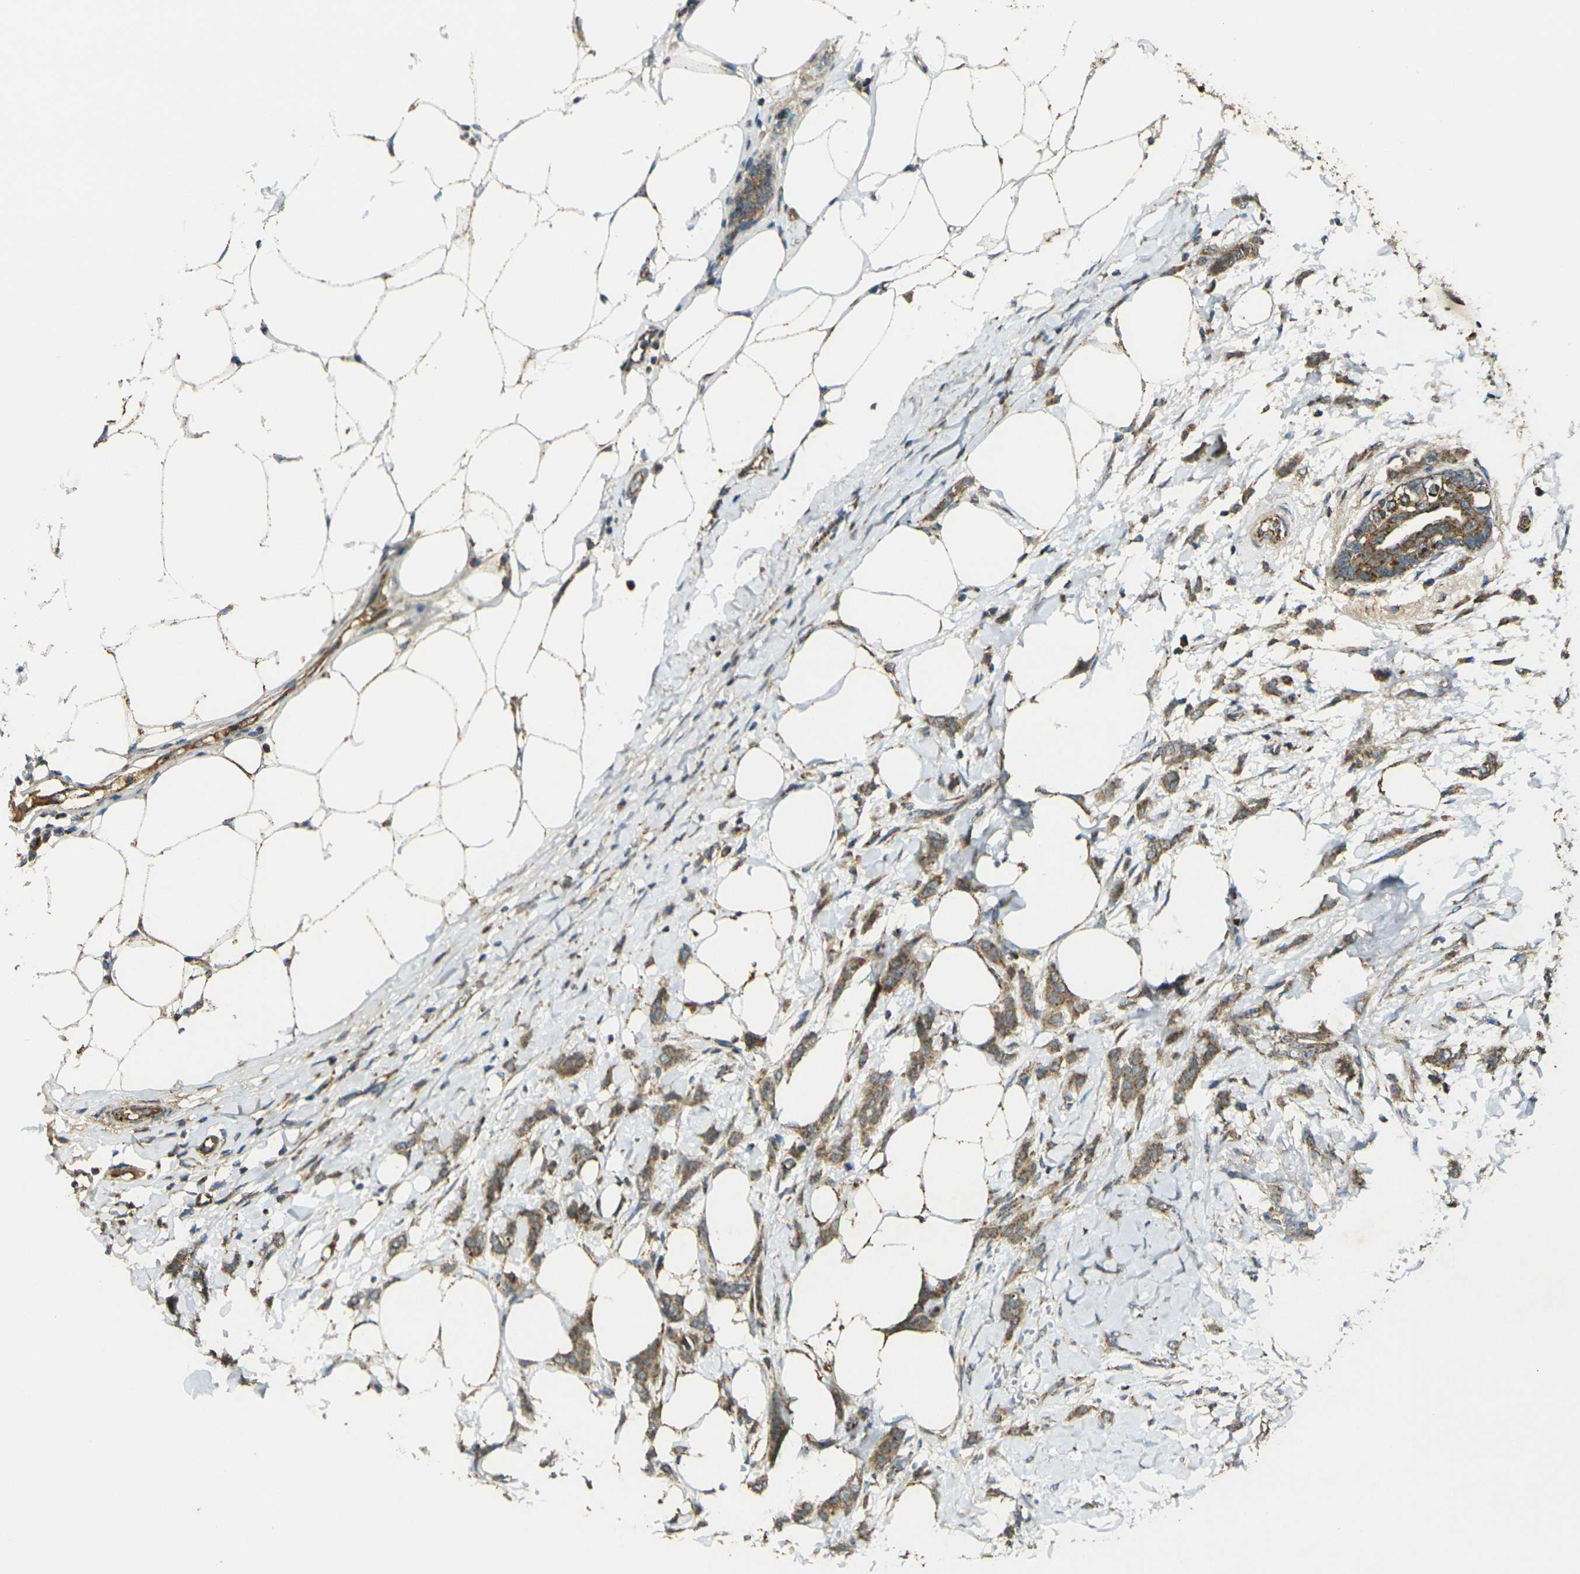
{"staining": {"intensity": "moderate", "quantity": ">75%", "location": "cytoplasmic/membranous"}, "tissue": "breast cancer", "cell_type": "Tumor cells", "image_type": "cancer", "snomed": [{"axis": "morphology", "description": "Lobular carcinoma, in situ"}, {"axis": "morphology", "description": "Lobular carcinoma"}, {"axis": "topography", "description": "Breast"}], "caption": "IHC staining of breast cancer, which displays medium levels of moderate cytoplasmic/membranous staining in about >75% of tumor cells indicating moderate cytoplasmic/membranous protein expression. The staining was performed using DAB (3,3'-diaminobenzidine) (brown) for protein detection and nuclei were counterstained in hematoxylin (blue).", "gene": "IGF1R", "patient": {"sex": "female", "age": 41}}